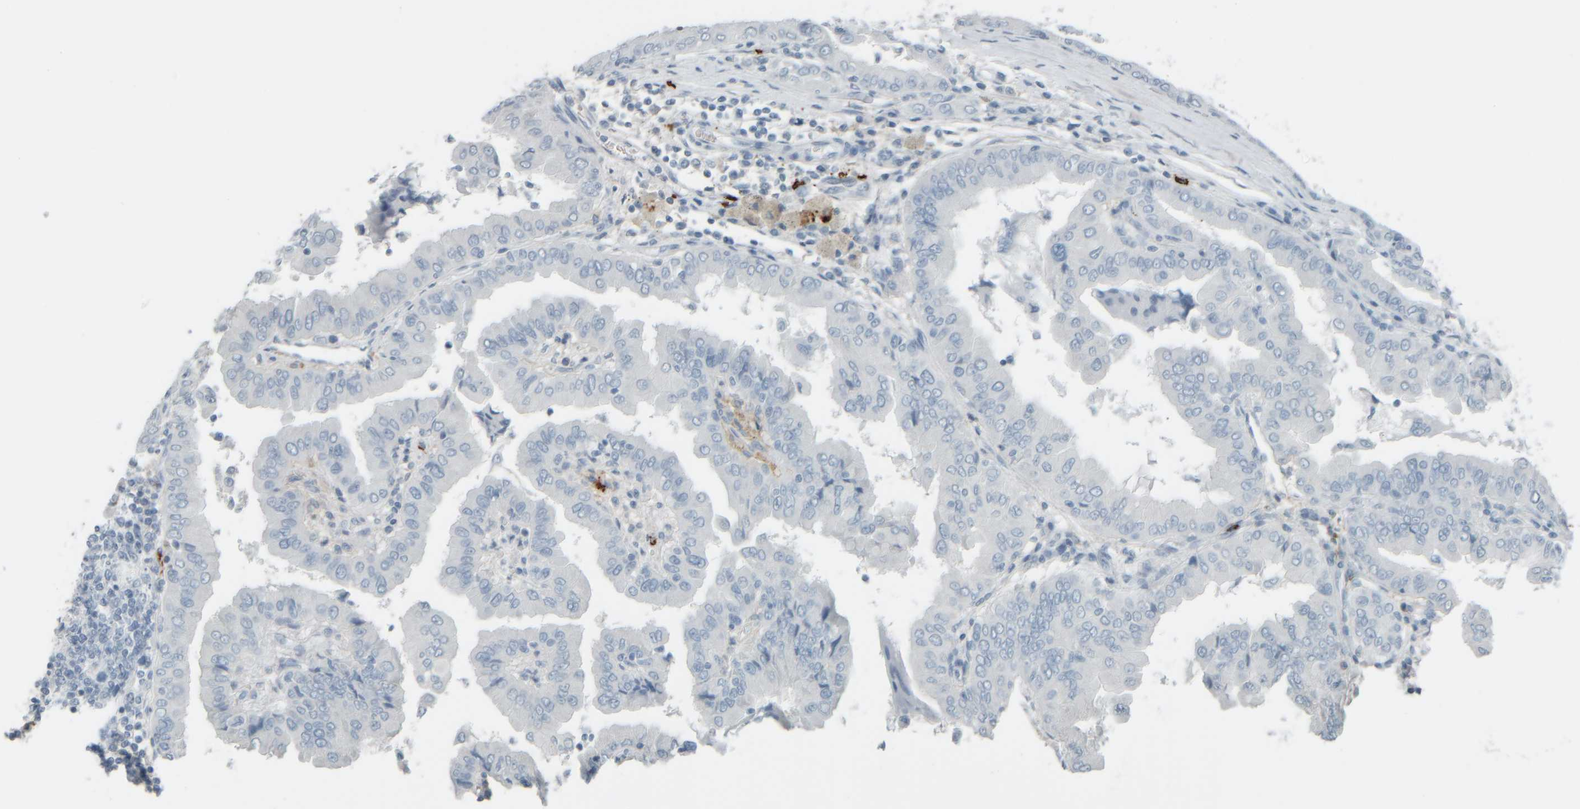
{"staining": {"intensity": "negative", "quantity": "none", "location": "none"}, "tissue": "thyroid cancer", "cell_type": "Tumor cells", "image_type": "cancer", "snomed": [{"axis": "morphology", "description": "Papillary adenocarcinoma, NOS"}, {"axis": "topography", "description": "Thyroid gland"}], "caption": "DAB immunohistochemical staining of papillary adenocarcinoma (thyroid) displays no significant positivity in tumor cells. The staining is performed using DAB brown chromogen with nuclei counter-stained in using hematoxylin.", "gene": "TPSAB1", "patient": {"sex": "male", "age": 33}}